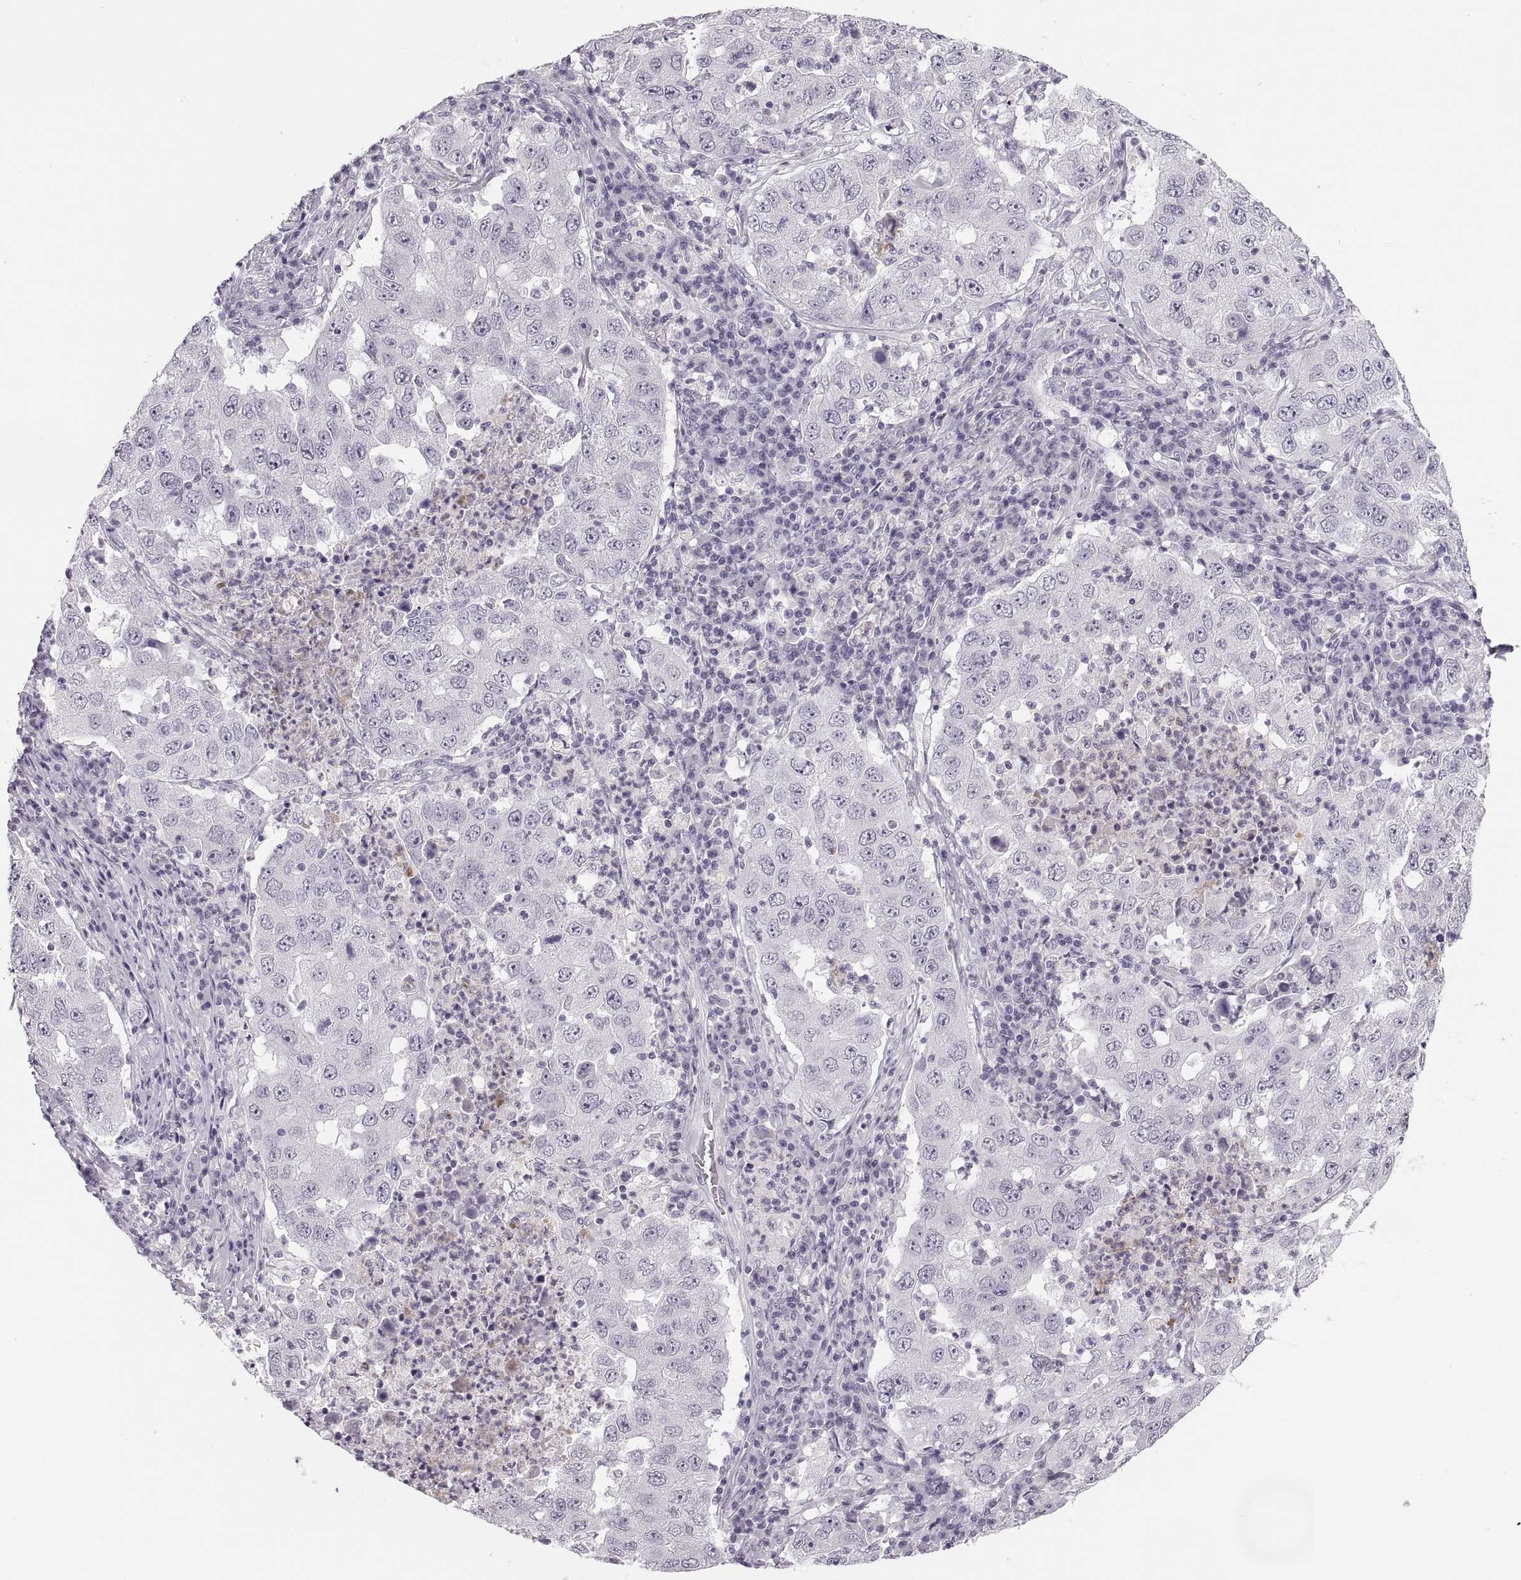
{"staining": {"intensity": "negative", "quantity": "none", "location": "none"}, "tissue": "lung cancer", "cell_type": "Tumor cells", "image_type": "cancer", "snomed": [{"axis": "morphology", "description": "Adenocarcinoma, NOS"}, {"axis": "topography", "description": "Lung"}], "caption": "High power microscopy image of an immunohistochemistry image of lung cancer, revealing no significant staining in tumor cells.", "gene": "C3orf22", "patient": {"sex": "male", "age": 73}}